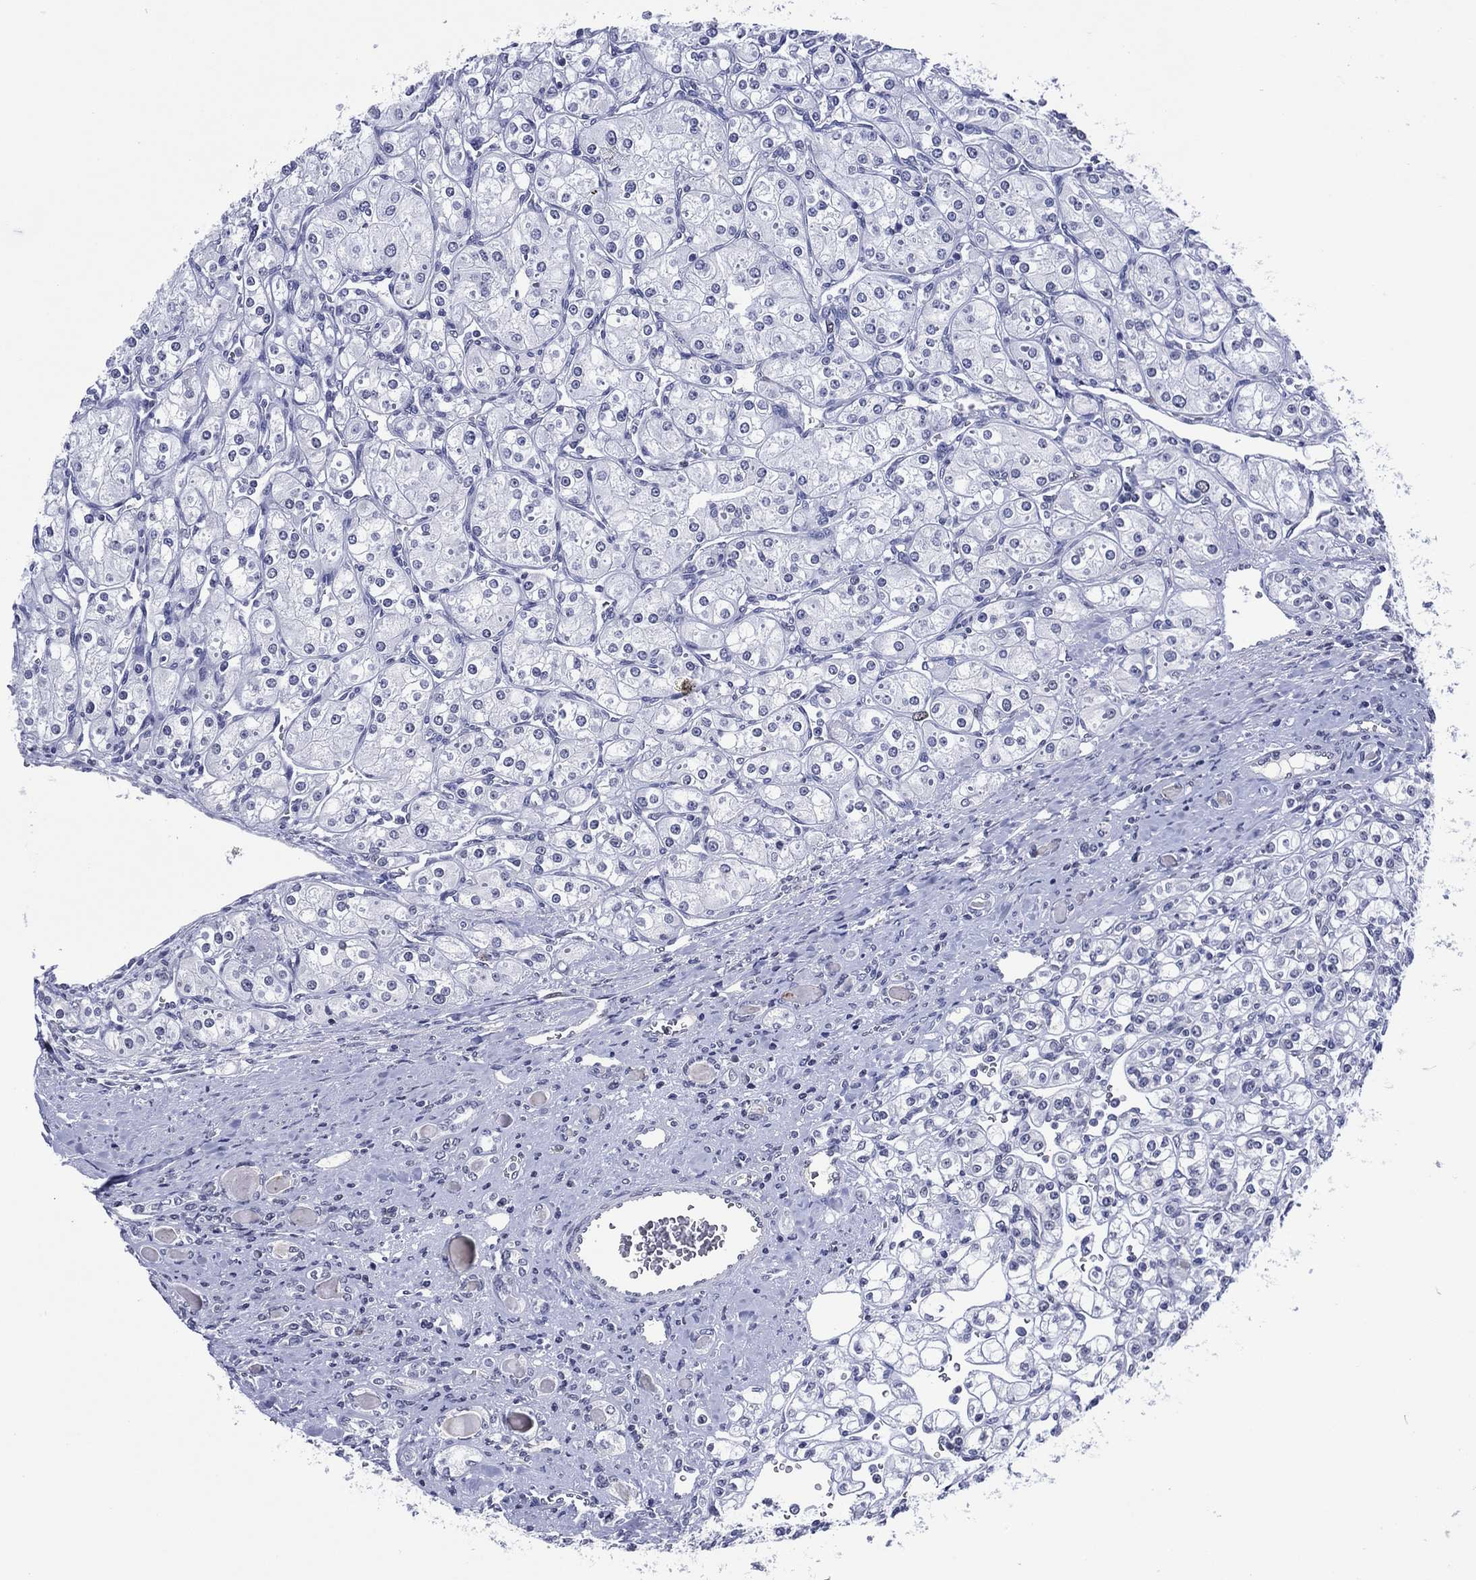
{"staining": {"intensity": "negative", "quantity": "none", "location": "none"}, "tissue": "renal cancer", "cell_type": "Tumor cells", "image_type": "cancer", "snomed": [{"axis": "morphology", "description": "Adenocarcinoma, NOS"}, {"axis": "topography", "description": "Kidney"}], "caption": "DAB immunohistochemical staining of renal cancer shows no significant expression in tumor cells.", "gene": "GATA6", "patient": {"sex": "male", "age": 77}}